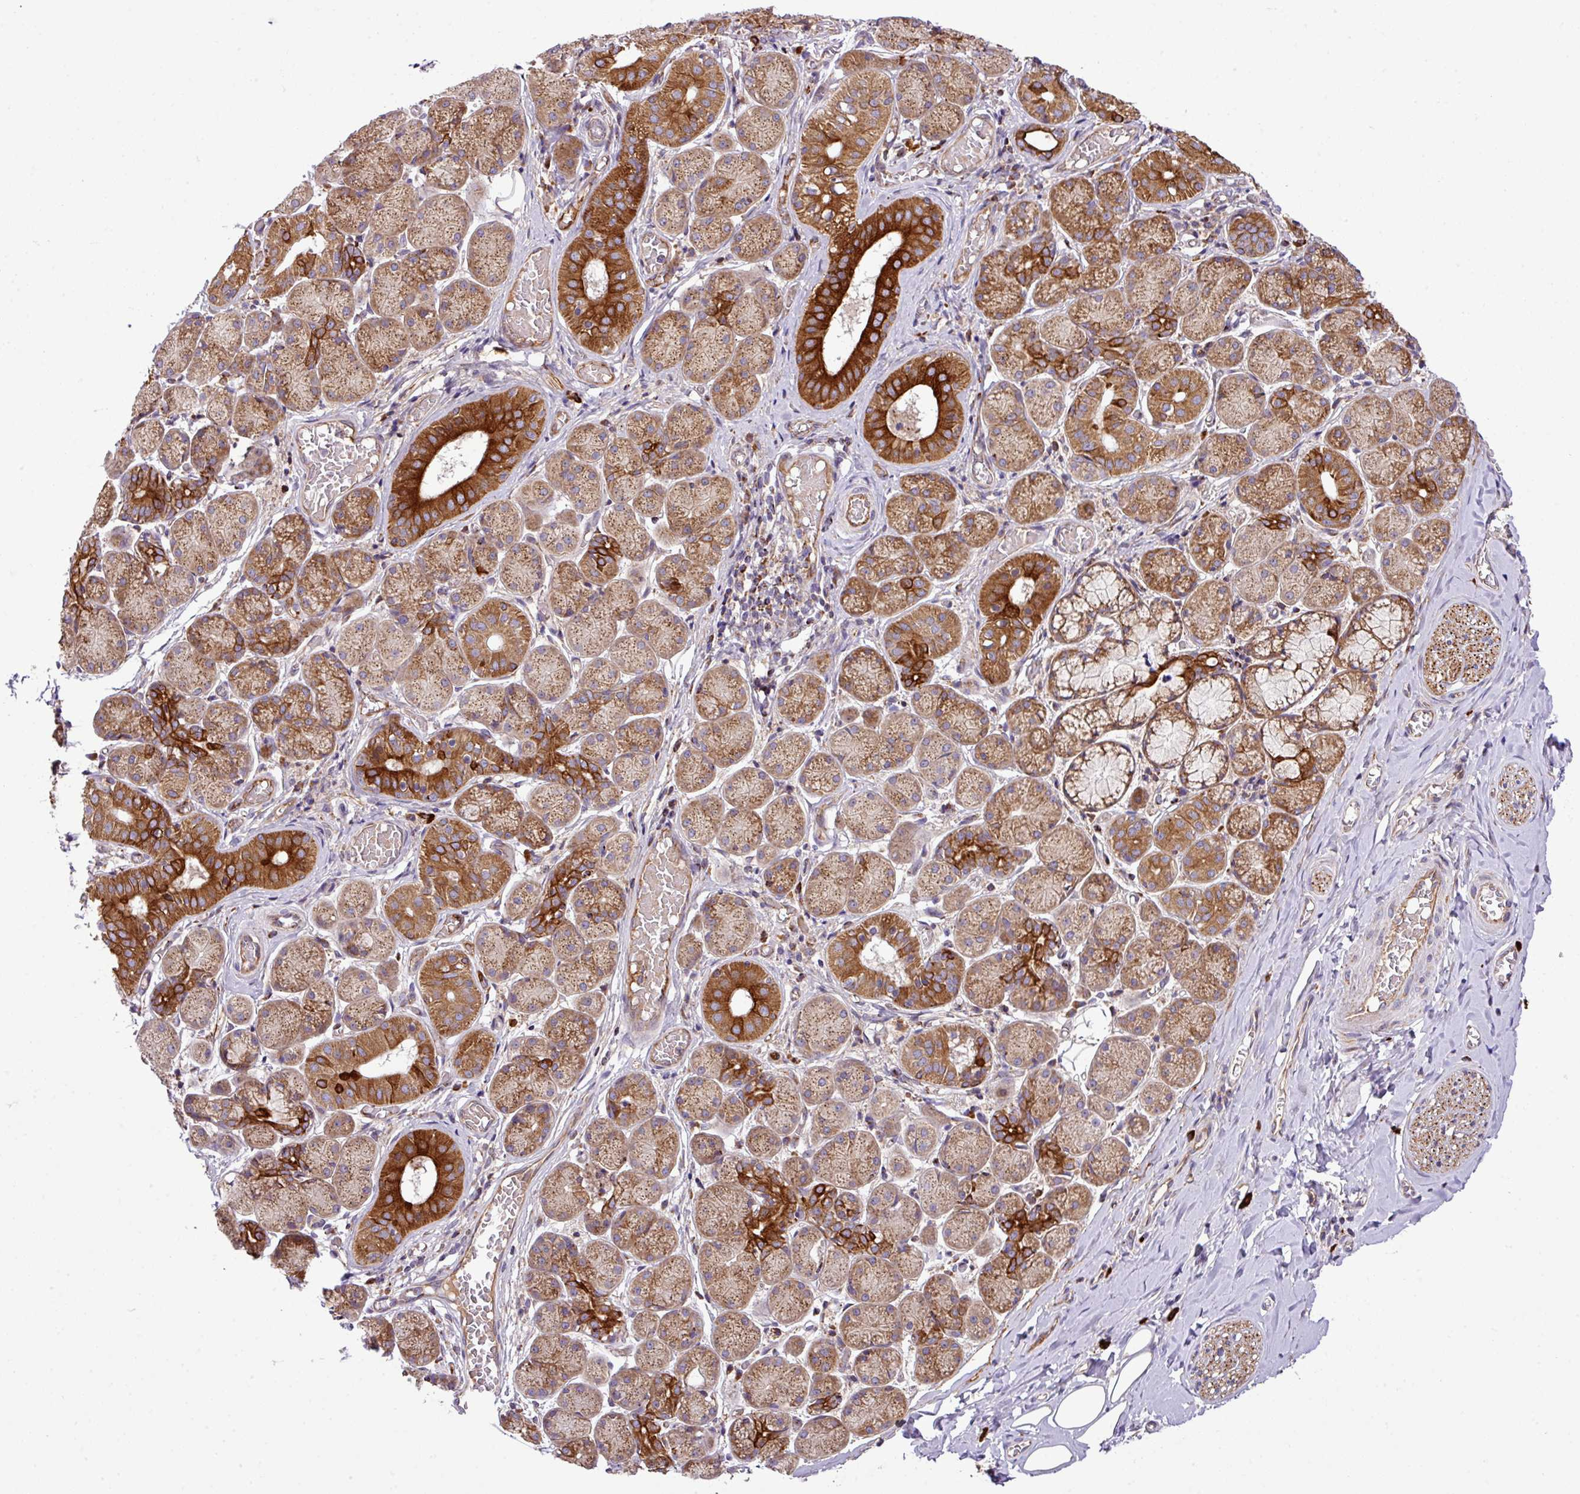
{"staining": {"intensity": "negative", "quantity": "none", "location": "none"}, "tissue": "adipose tissue", "cell_type": "Adipocytes", "image_type": "normal", "snomed": [{"axis": "morphology", "description": "Normal tissue, NOS"}, {"axis": "topography", "description": "Salivary gland"}, {"axis": "topography", "description": "Peripheral nerve tissue"}], "caption": "An image of human adipose tissue is negative for staining in adipocytes. Nuclei are stained in blue.", "gene": "ZNF569", "patient": {"sex": "female", "age": 24}}